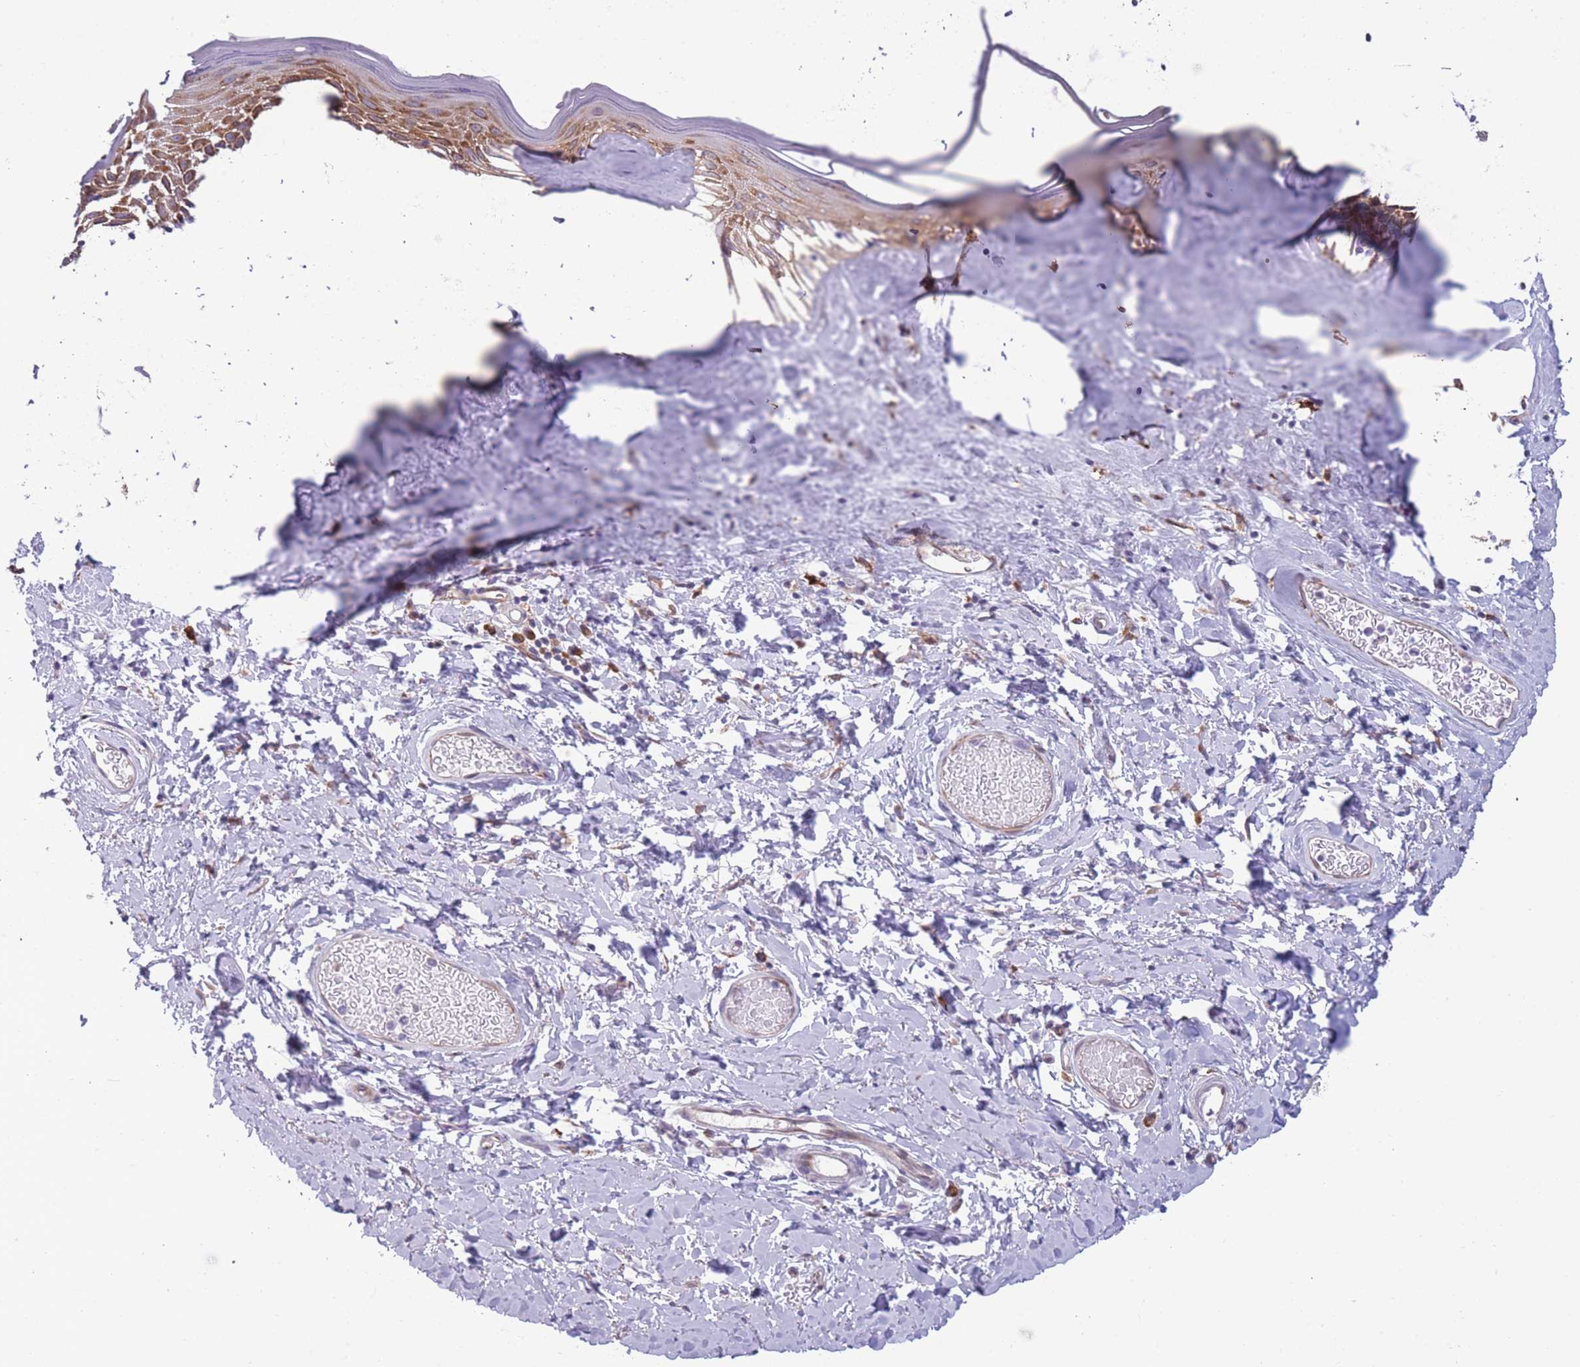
{"staining": {"intensity": "moderate", "quantity": "25%-75%", "location": "cytoplasmic/membranous"}, "tissue": "skin", "cell_type": "Epidermal cells", "image_type": "normal", "snomed": [{"axis": "morphology", "description": "Normal tissue, NOS"}, {"axis": "morphology", "description": "Inflammation, NOS"}, {"axis": "topography", "description": "Vulva"}], "caption": "Protein analysis of unremarkable skin reveals moderate cytoplasmic/membranous positivity in approximately 25%-75% of epidermal cells. (DAB (3,3'-diaminobenzidine) = brown stain, brightfield microscopy at high magnification).", "gene": "TMEM121", "patient": {"sex": "female", "age": 86}}